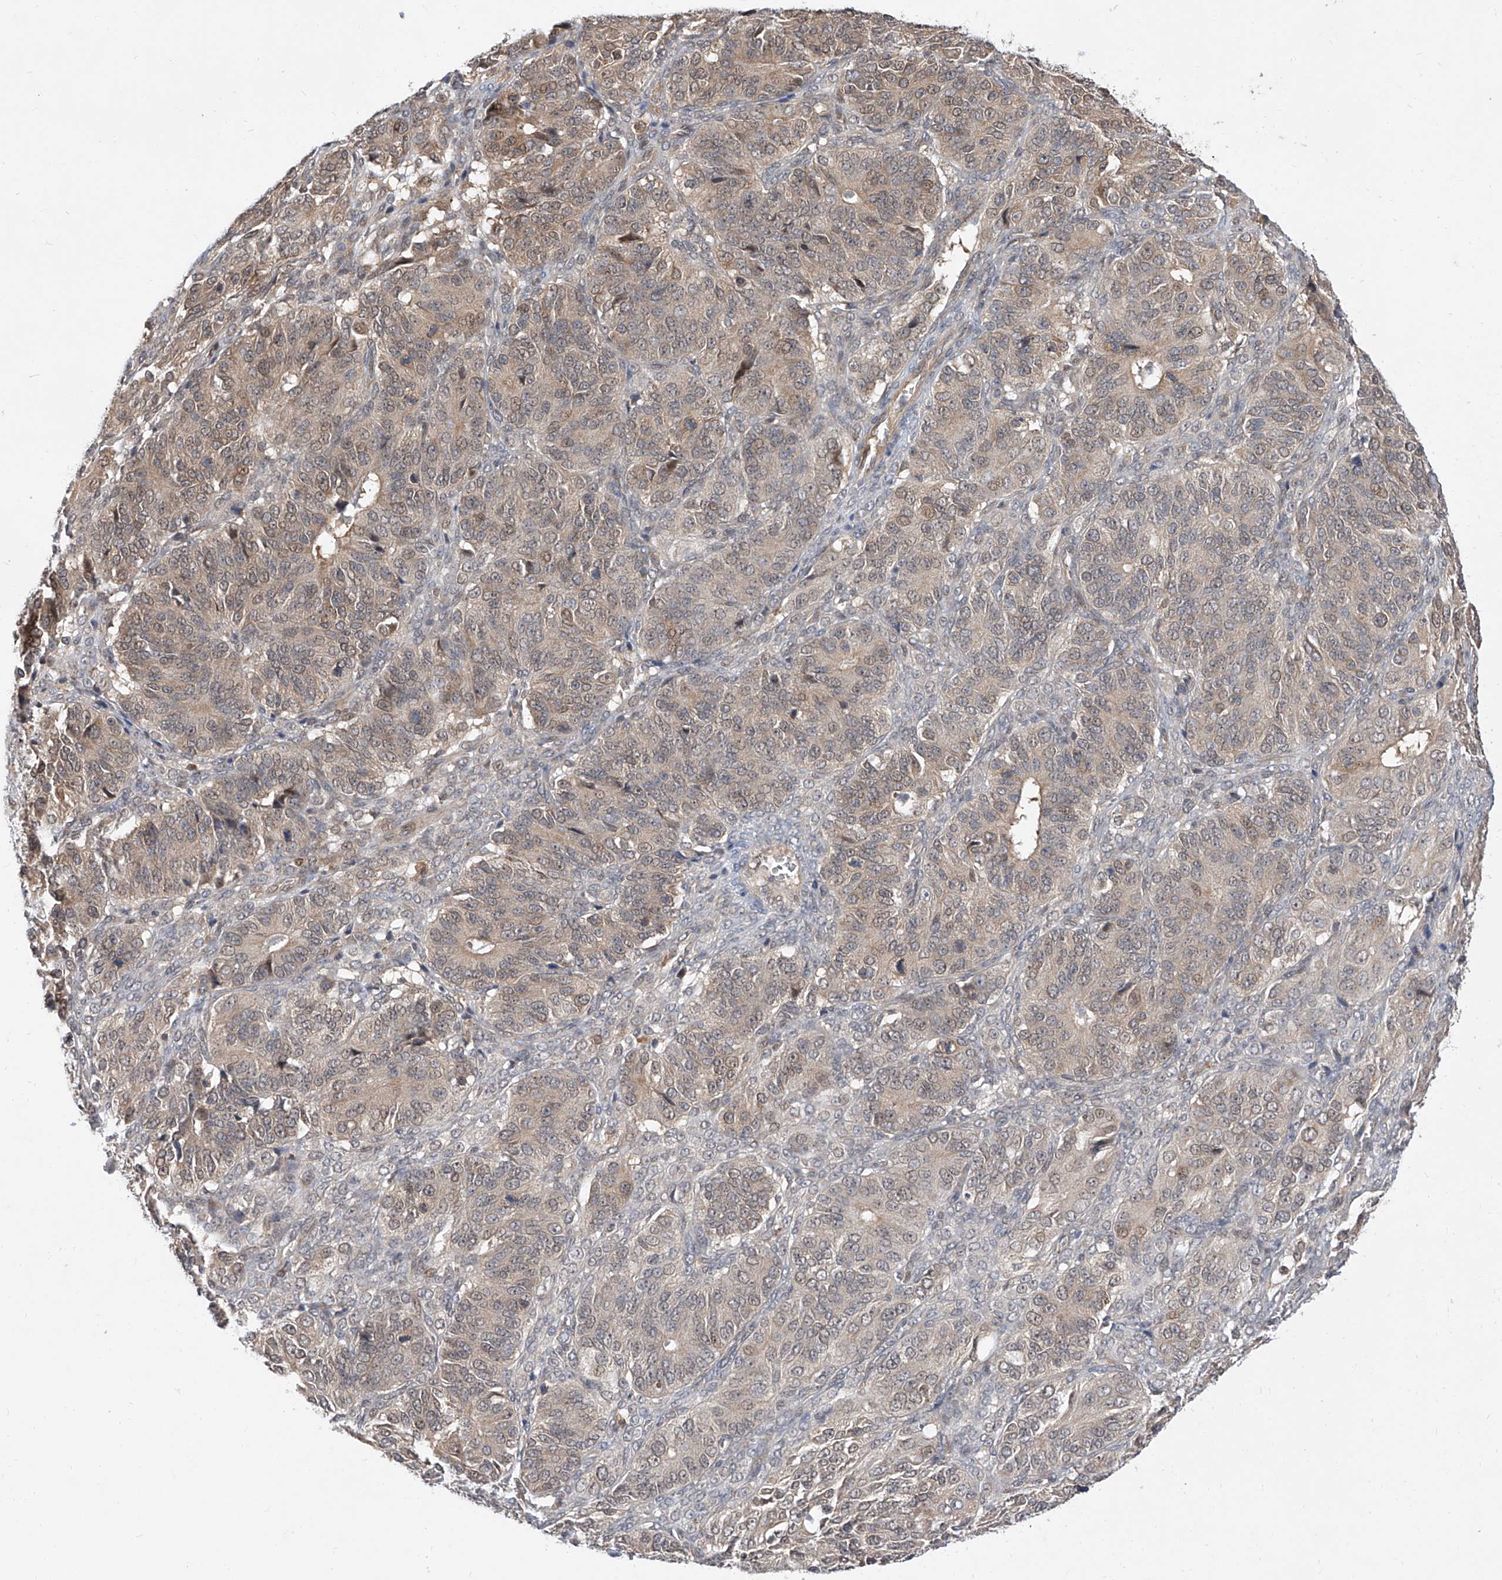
{"staining": {"intensity": "weak", "quantity": ">75%", "location": "cytoplasmic/membranous,nuclear"}, "tissue": "ovarian cancer", "cell_type": "Tumor cells", "image_type": "cancer", "snomed": [{"axis": "morphology", "description": "Carcinoma, endometroid"}, {"axis": "topography", "description": "Ovary"}], "caption": "This micrograph demonstrates ovarian cancer (endometroid carcinoma) stained with immunohistochemistry (IHC) to label a protein in brown. The cytoplasmic/membranous and nuclear of tumor cells show weak positivity for the protein. Nuclei are counter-stained blue.", "gene": "DIRAS3", "patient": {"sex": "female", "age": 51}}